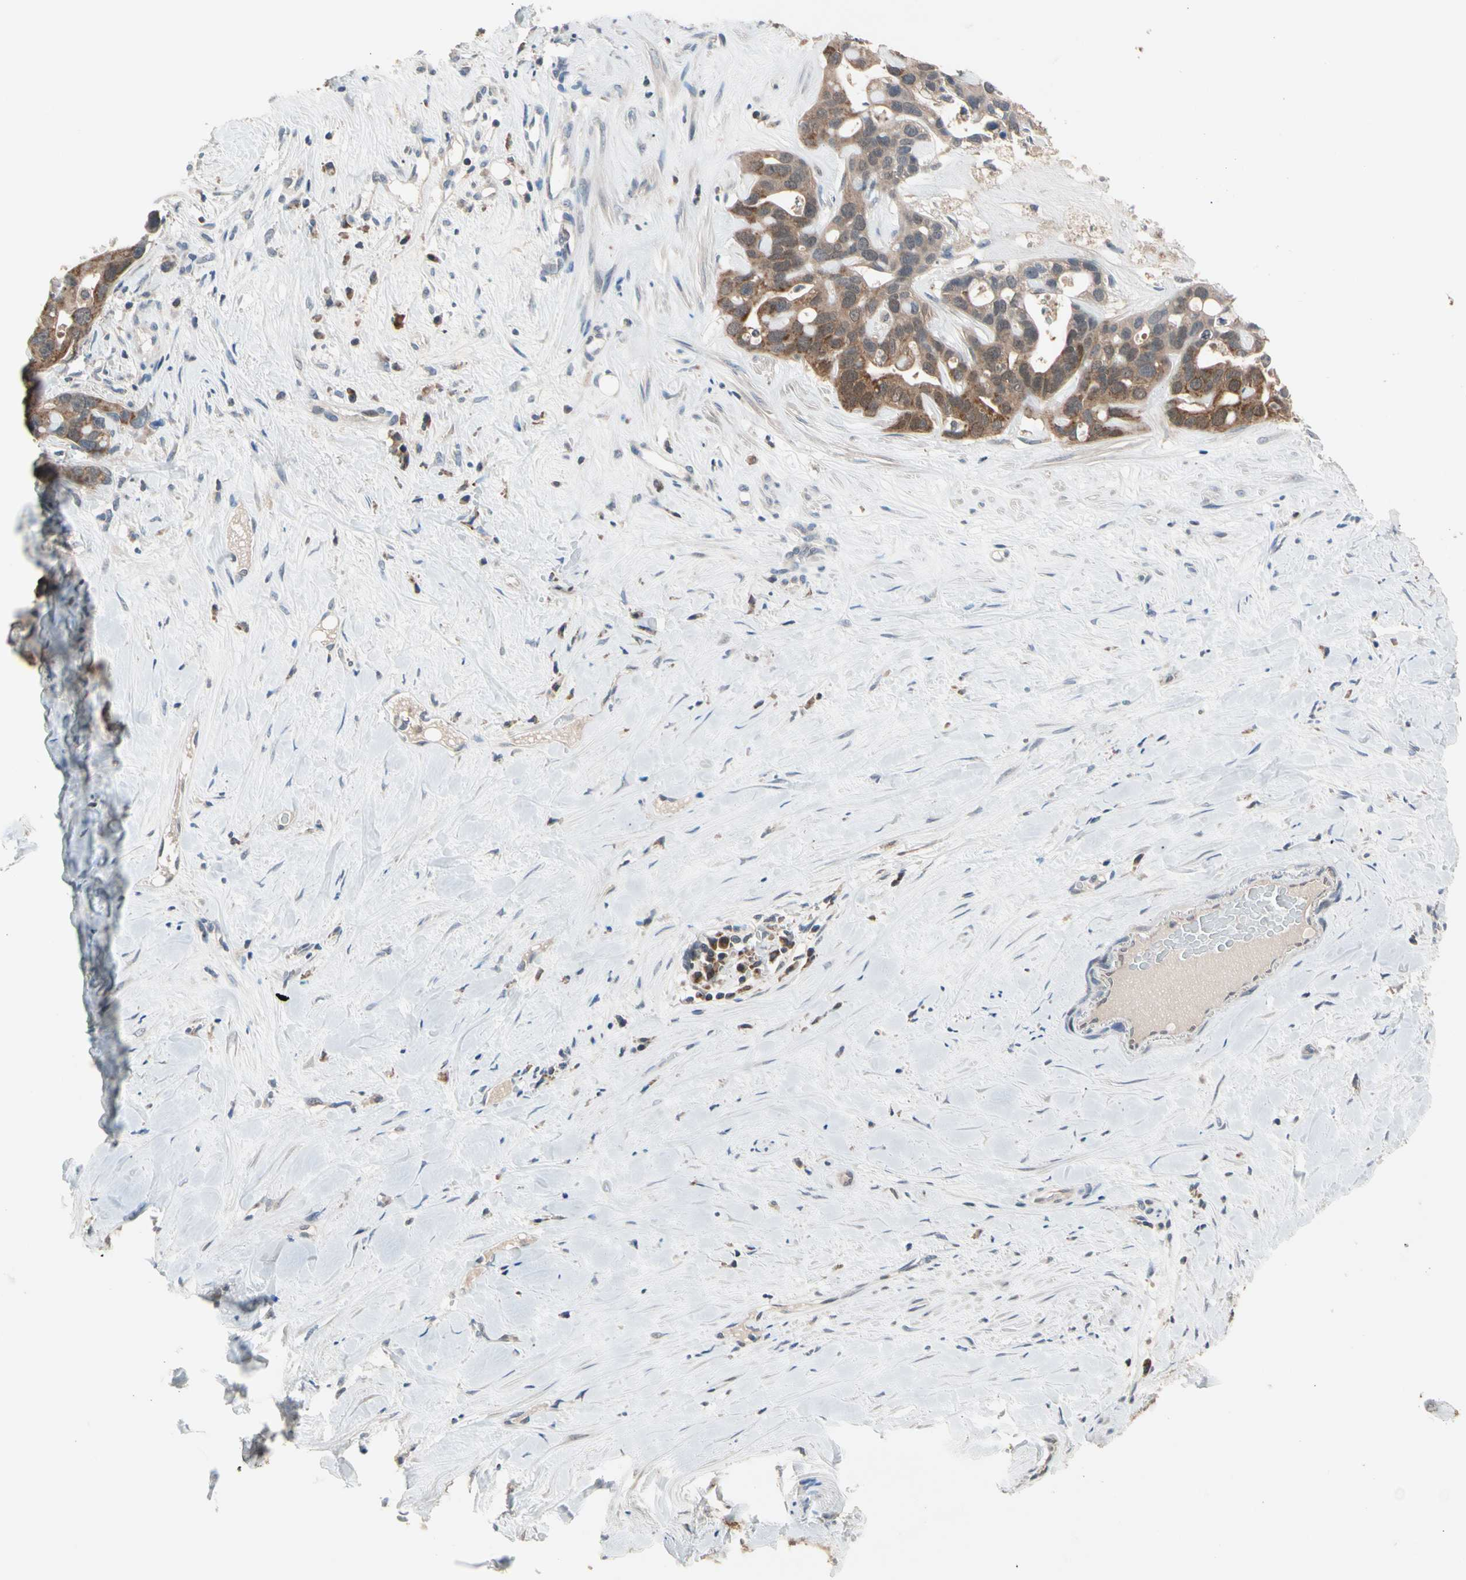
{"staining": {"intensity": "moderate", "quantity": ">75%", "location": "cytoplasmic/membranous"}, "tissue": "liver cancer", "cell_type": "Tumor cells", "image_type": "cancer", "snomed": [{"axis": "morphology", "description": "Cholangiocarcinoma"}, {"axis": "topography", "description": "Liver"}], "caption": "Moderate cytoplasmic/membranous positivity for a protein is identified in about >75% of tumor cells of liver cancer using immunohistochemistry (IHC).", "gene": "MTHFS", "patient": {"sex": "female", "age": 65}}